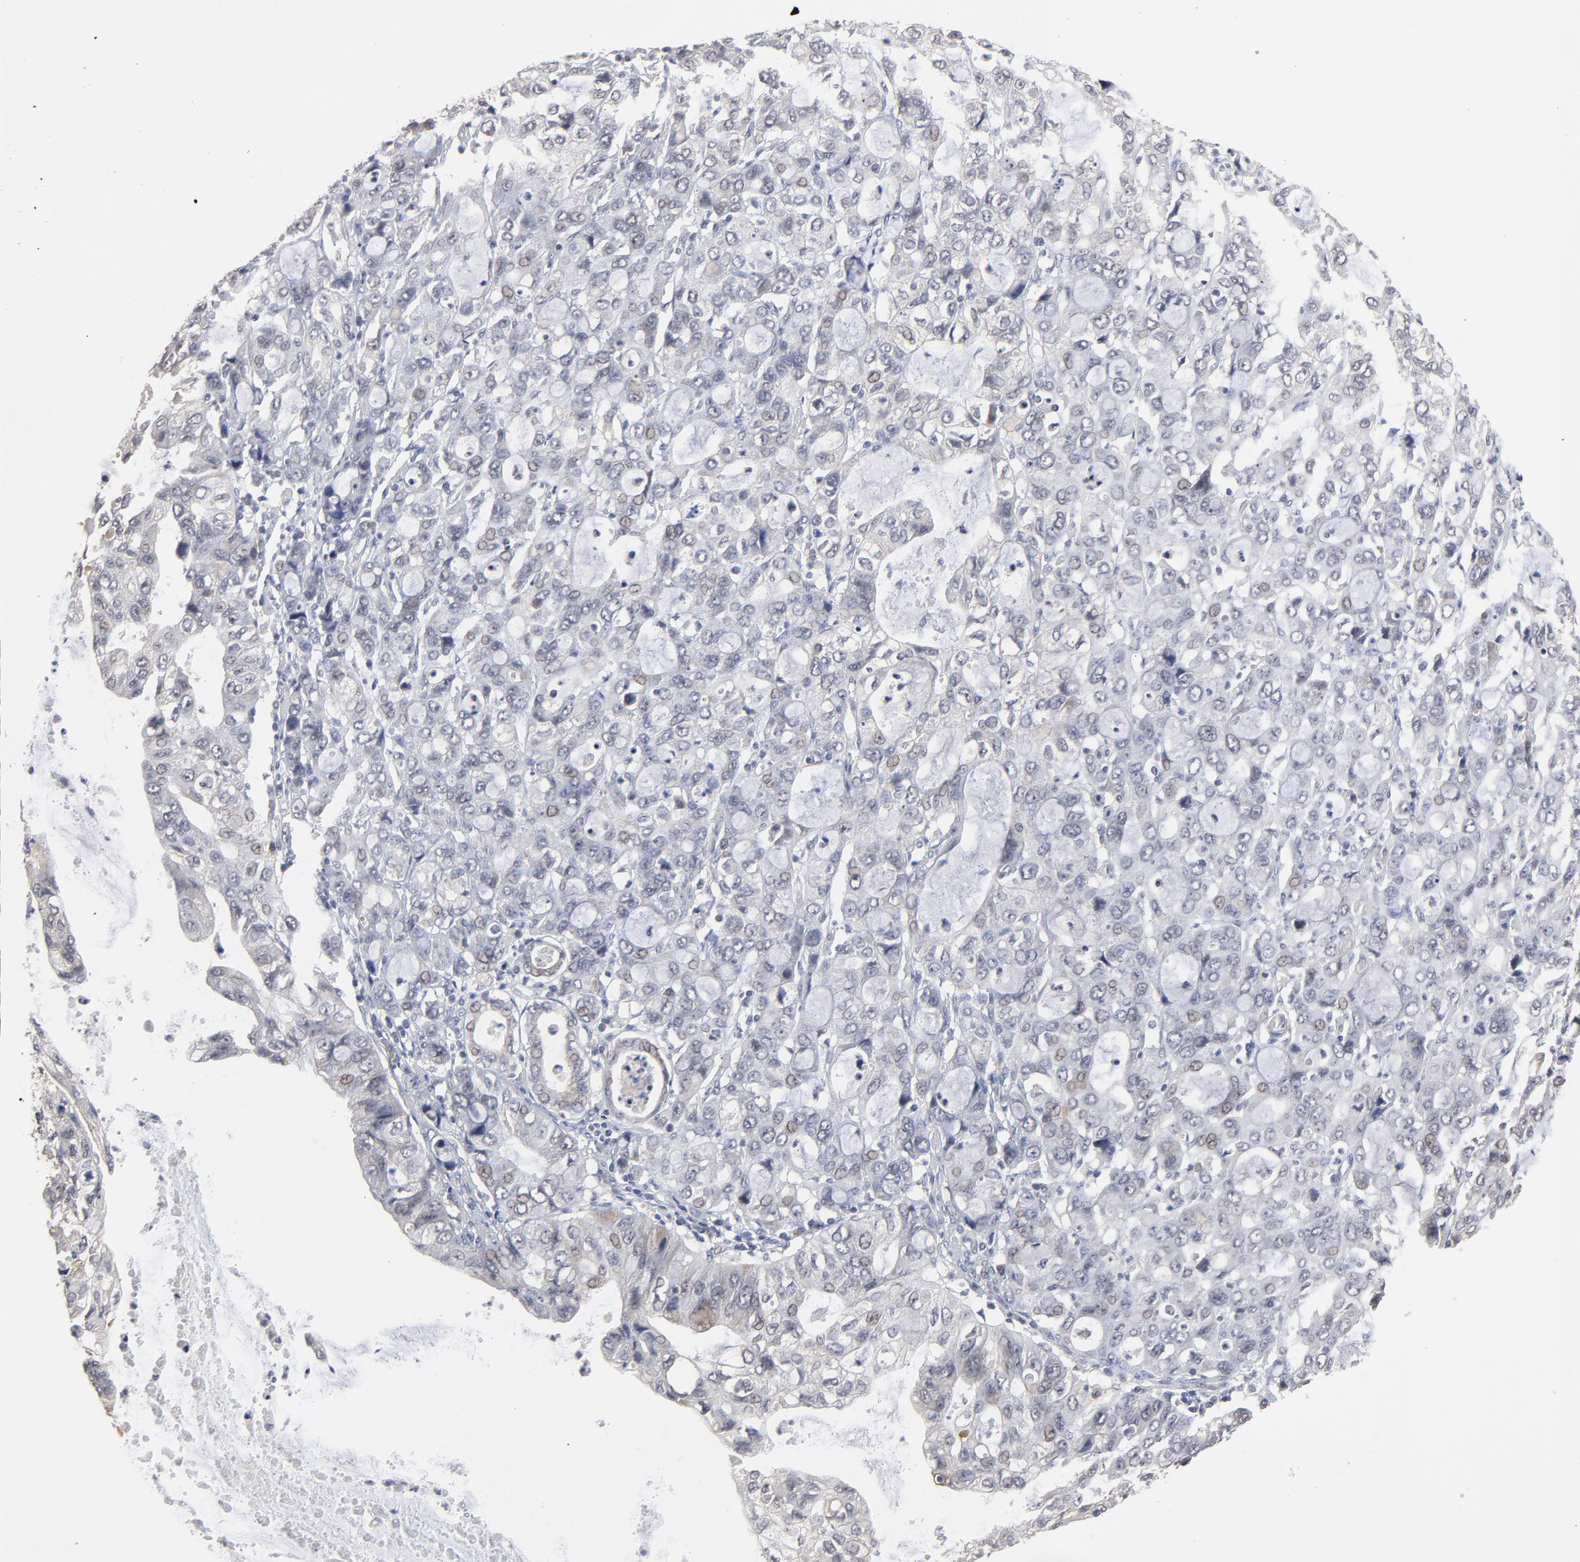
{"staining": {"intensity": "weak", "quantity": "<25%", "location": "nuclear"}, "tissue": "stomach cancer", "cell_type": "Tumor cells", "image_type": "cancer", "snomed": [{"axis": "morphology", "description": "Adenocarcinoma, NOS"}, {"axis": "topography", "description": "Stomach, upper"}], "caption": "Immunohistochemistry (IHC) of human adenocarcinoma (stomach) reveals no positivity in tumor cells.", "gene": "FAM199X", "patient": {"sex": "female", "age": 52}}